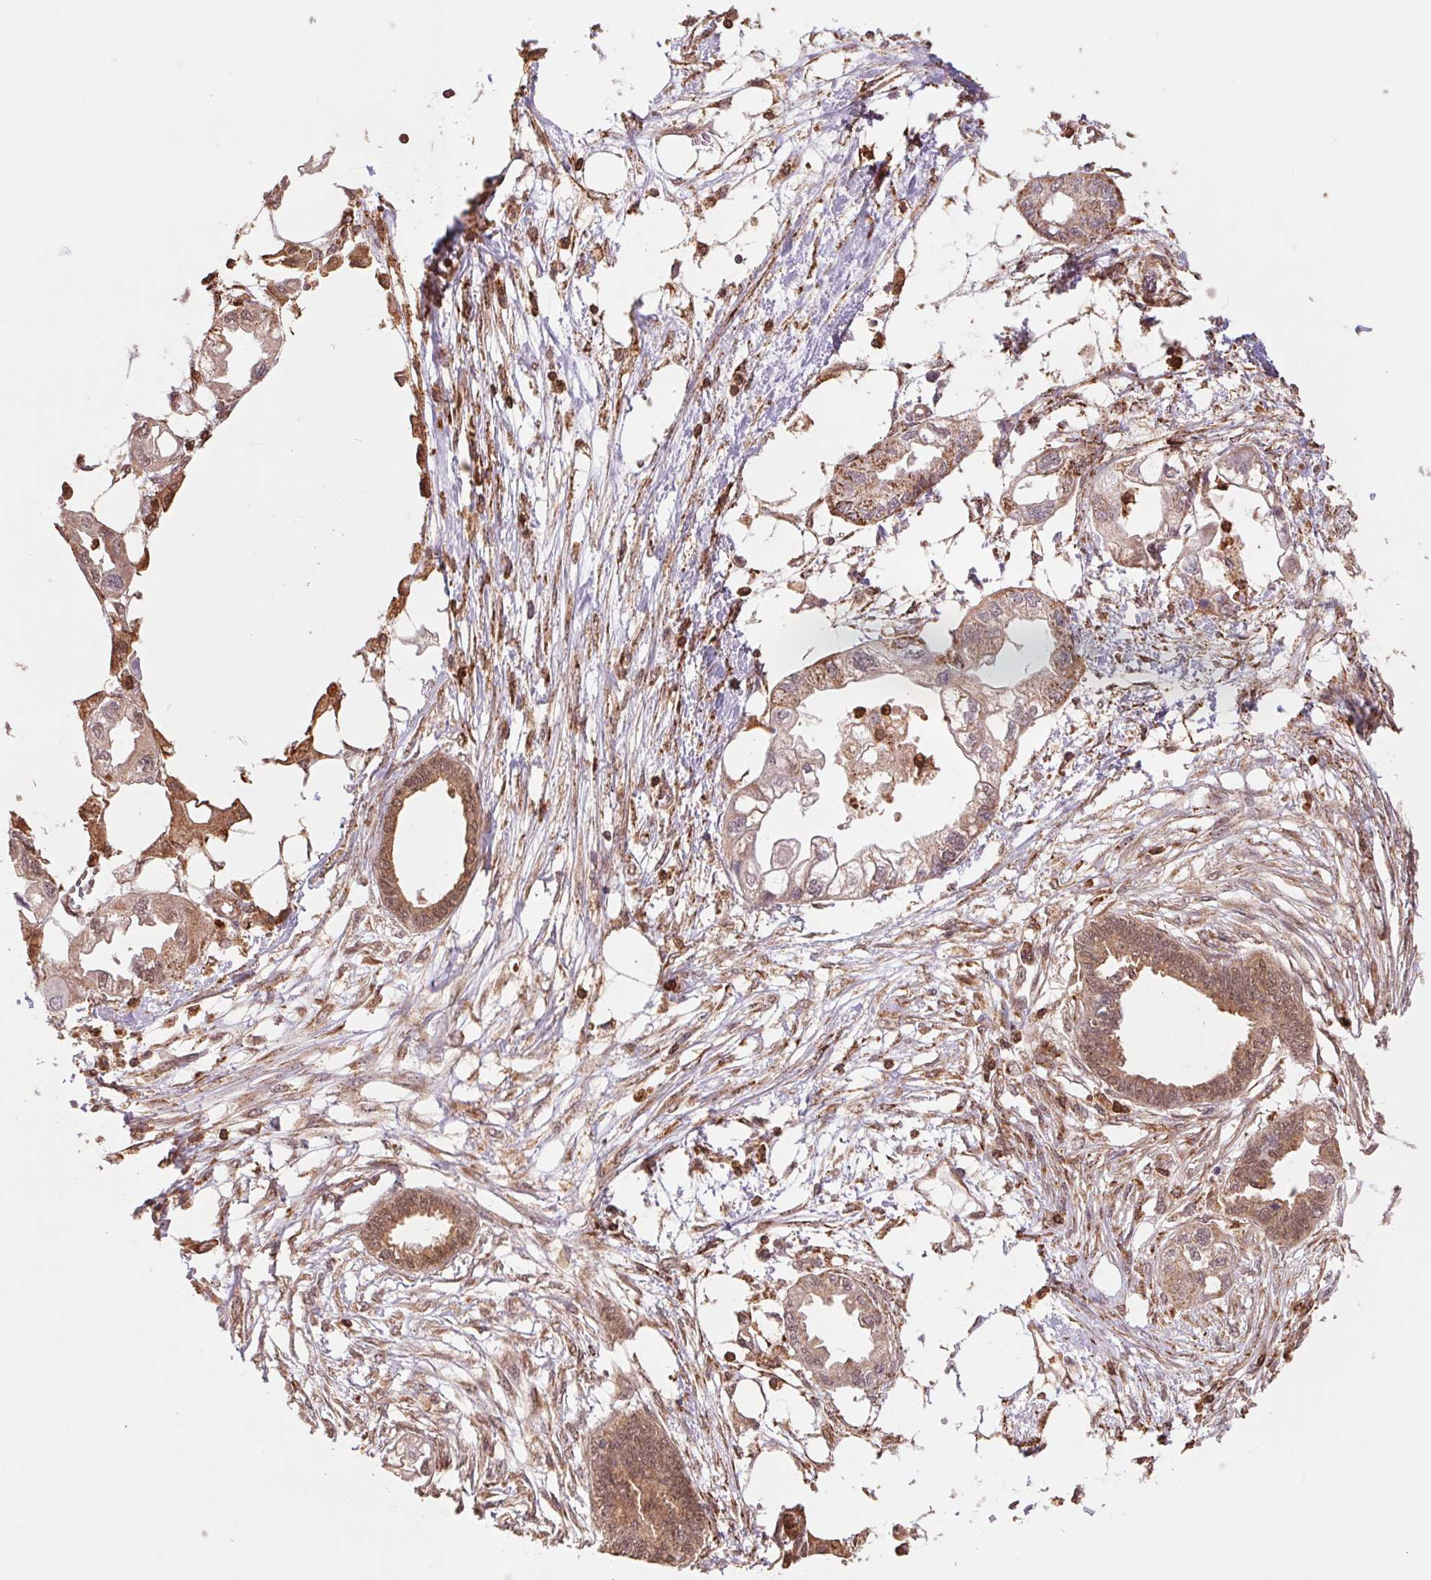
{"staining": {"intensity": "moderate", "quantity": ">75%", "location": "cytoplasmic/membranous"}, "tissue": "endometrial cancer", "cell_type": "Tumor cells", "image_type": "cancer", "snomed": [{"axis": "morphology", "description": "Adenocarcinoma, NOS"}, {"axis": "morphology", "description": "Adenocarcinoma, metastatic, NOS"}, {"axis": "topography", "description": "Adipose tissue"}, {"axis": "topography", "description": "Endometrium"}], "caption": "Endometrial metastatic adenocarcinoma was stained to show a protein in brown. There is medium levels of moderate cytoplasmic/membranous expression in approximately >75% of tumor cells.", "gene": "URM1", "patient": {"sex": "female", "age": 67}}